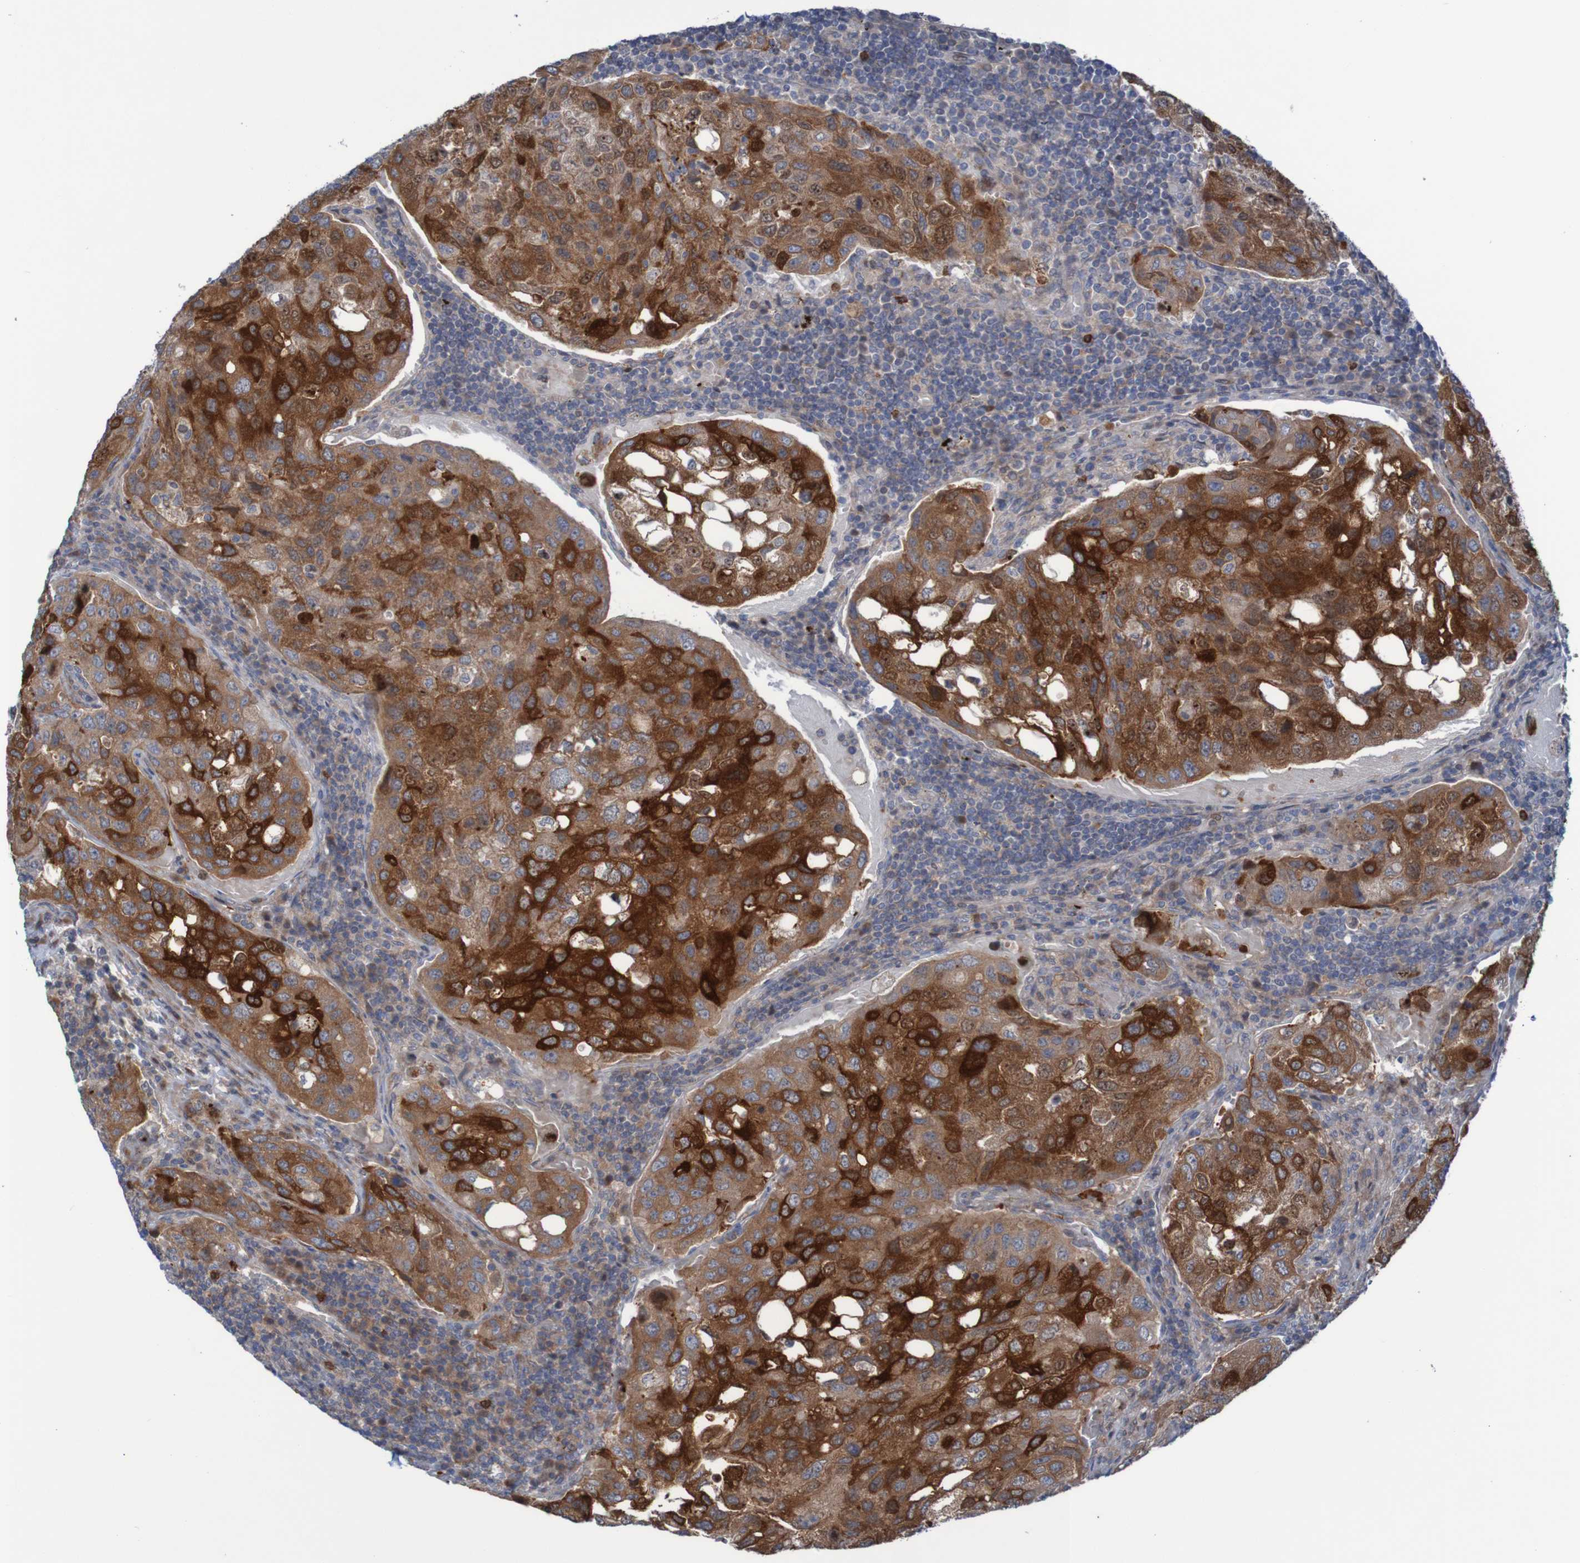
{"staining": {"intensity": "strong", "quantity": ">75%", "location": "cytoplasmic/membranous"}, "tissue": "urothelial cancer", "cell_type": "Tumor cells", "image_type": "cancer", "snomed": [{"axis": "morphology", "description": "Urothelial carcinoma, High grade"}, {"axis": "topography", "description": "Lymph node"}, {"axis": "topography", "description": "Urinary bladder"}], "caption": "Urothelial cancer stained with a protein marker exhibits strong staining in tumor cells.", "gene": "ANGPT4", "patient": {"sex": "male", "age": 51}}